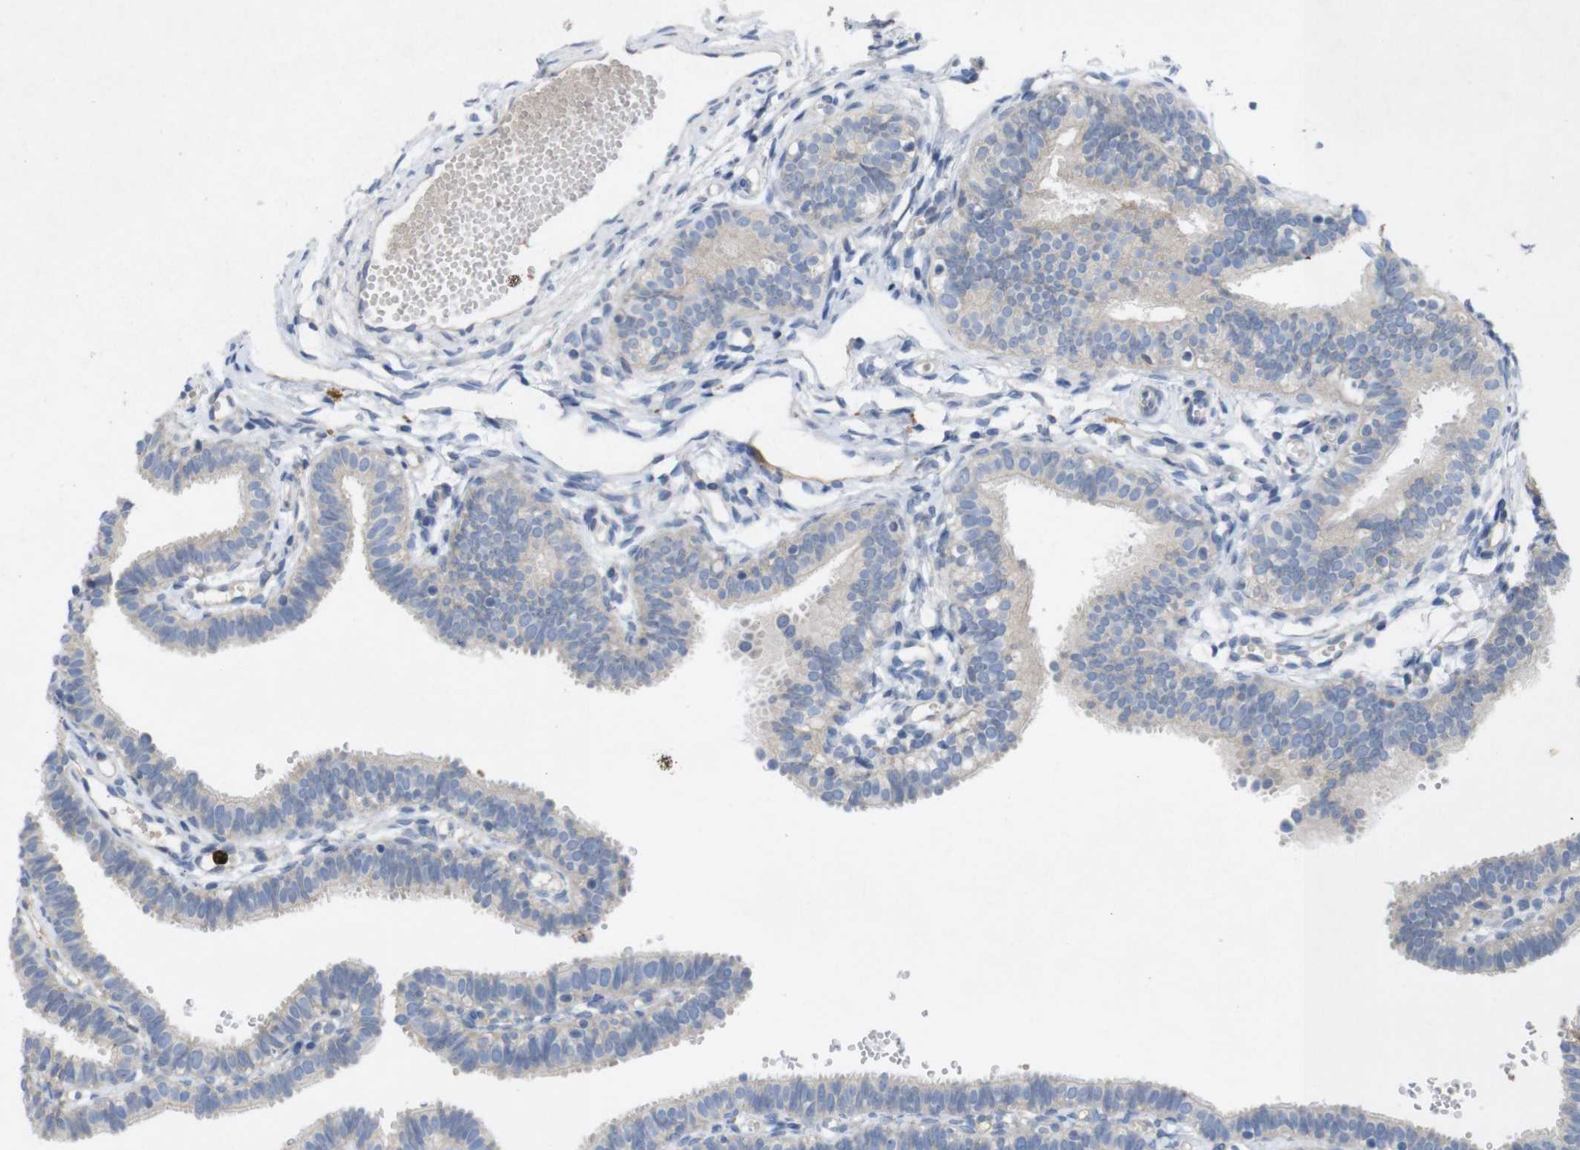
{"staining": {"intensity": "negative", "quantity": "none", "location": "none"}, "tissue": "fallopian tube", "cell_type": "Glandular cells", "image_type": "normal", "snomed": [{"axis": "morphology", "description": "Normal tissue, NOS"}, {"axis": "topography", "description": "Fallopian tube"}, {"axis": "topography", "description": "Placenta"}], "caption": "The IHC histopathology image has no significant staining in glandular cells of fallopian tube.", "gene": "TSPAN14", "patient": {"sex": "female", "age": 34}}